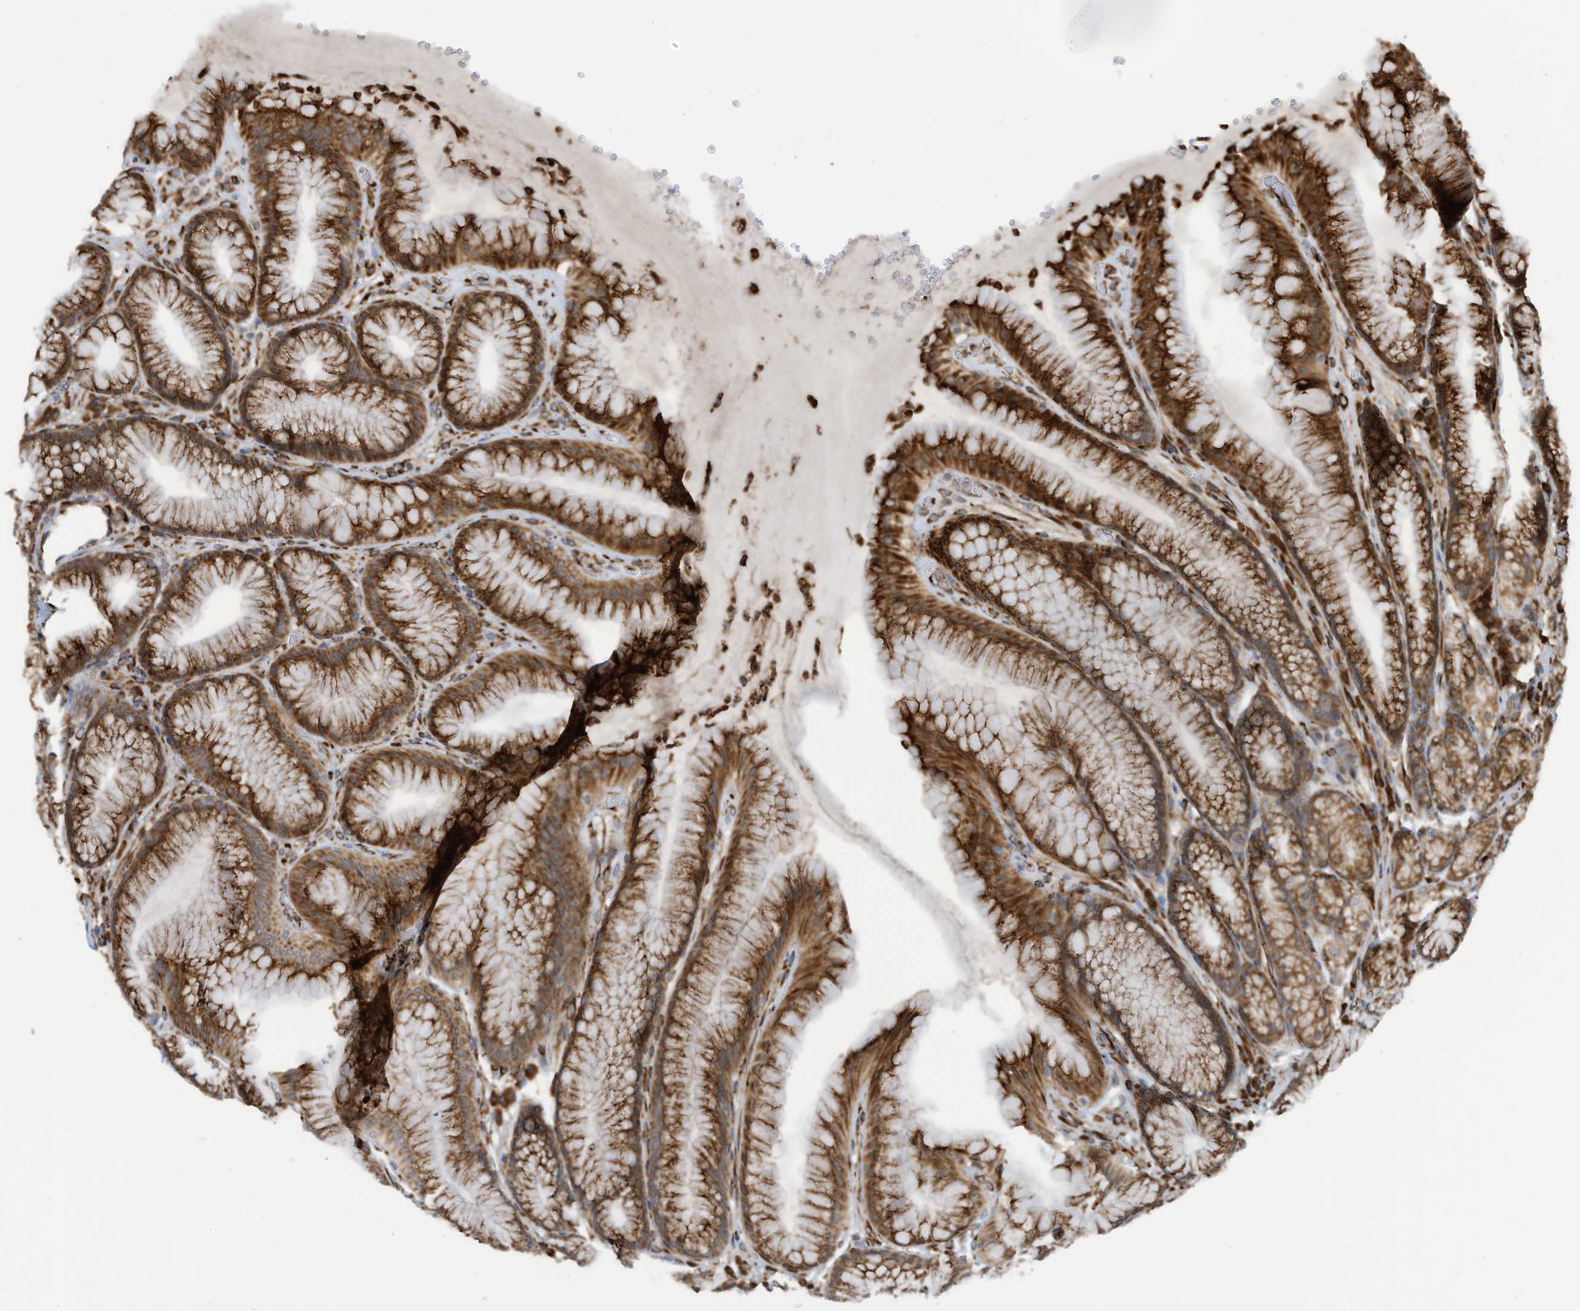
{"staining": {"intensity": "strong", "quantity": ">75%", "location": "cytoplasmic/membranous"}, "tissue": "stomach", "cell_type": "Glandular cells", "image_type": "normal", "snomed": [{"axis": "morphology", "description": "Normal tissue, NOS"}, {"axis": "topography", "description": "Stomach"}], "caption": "Normal stomach shows strong cytoplasmic/membranous positivity in about >75% of glandular cells, visualized by immunohistochemistry.", "gene": "ZBTB45", "patient": {"sex": "male", "age": 57}}